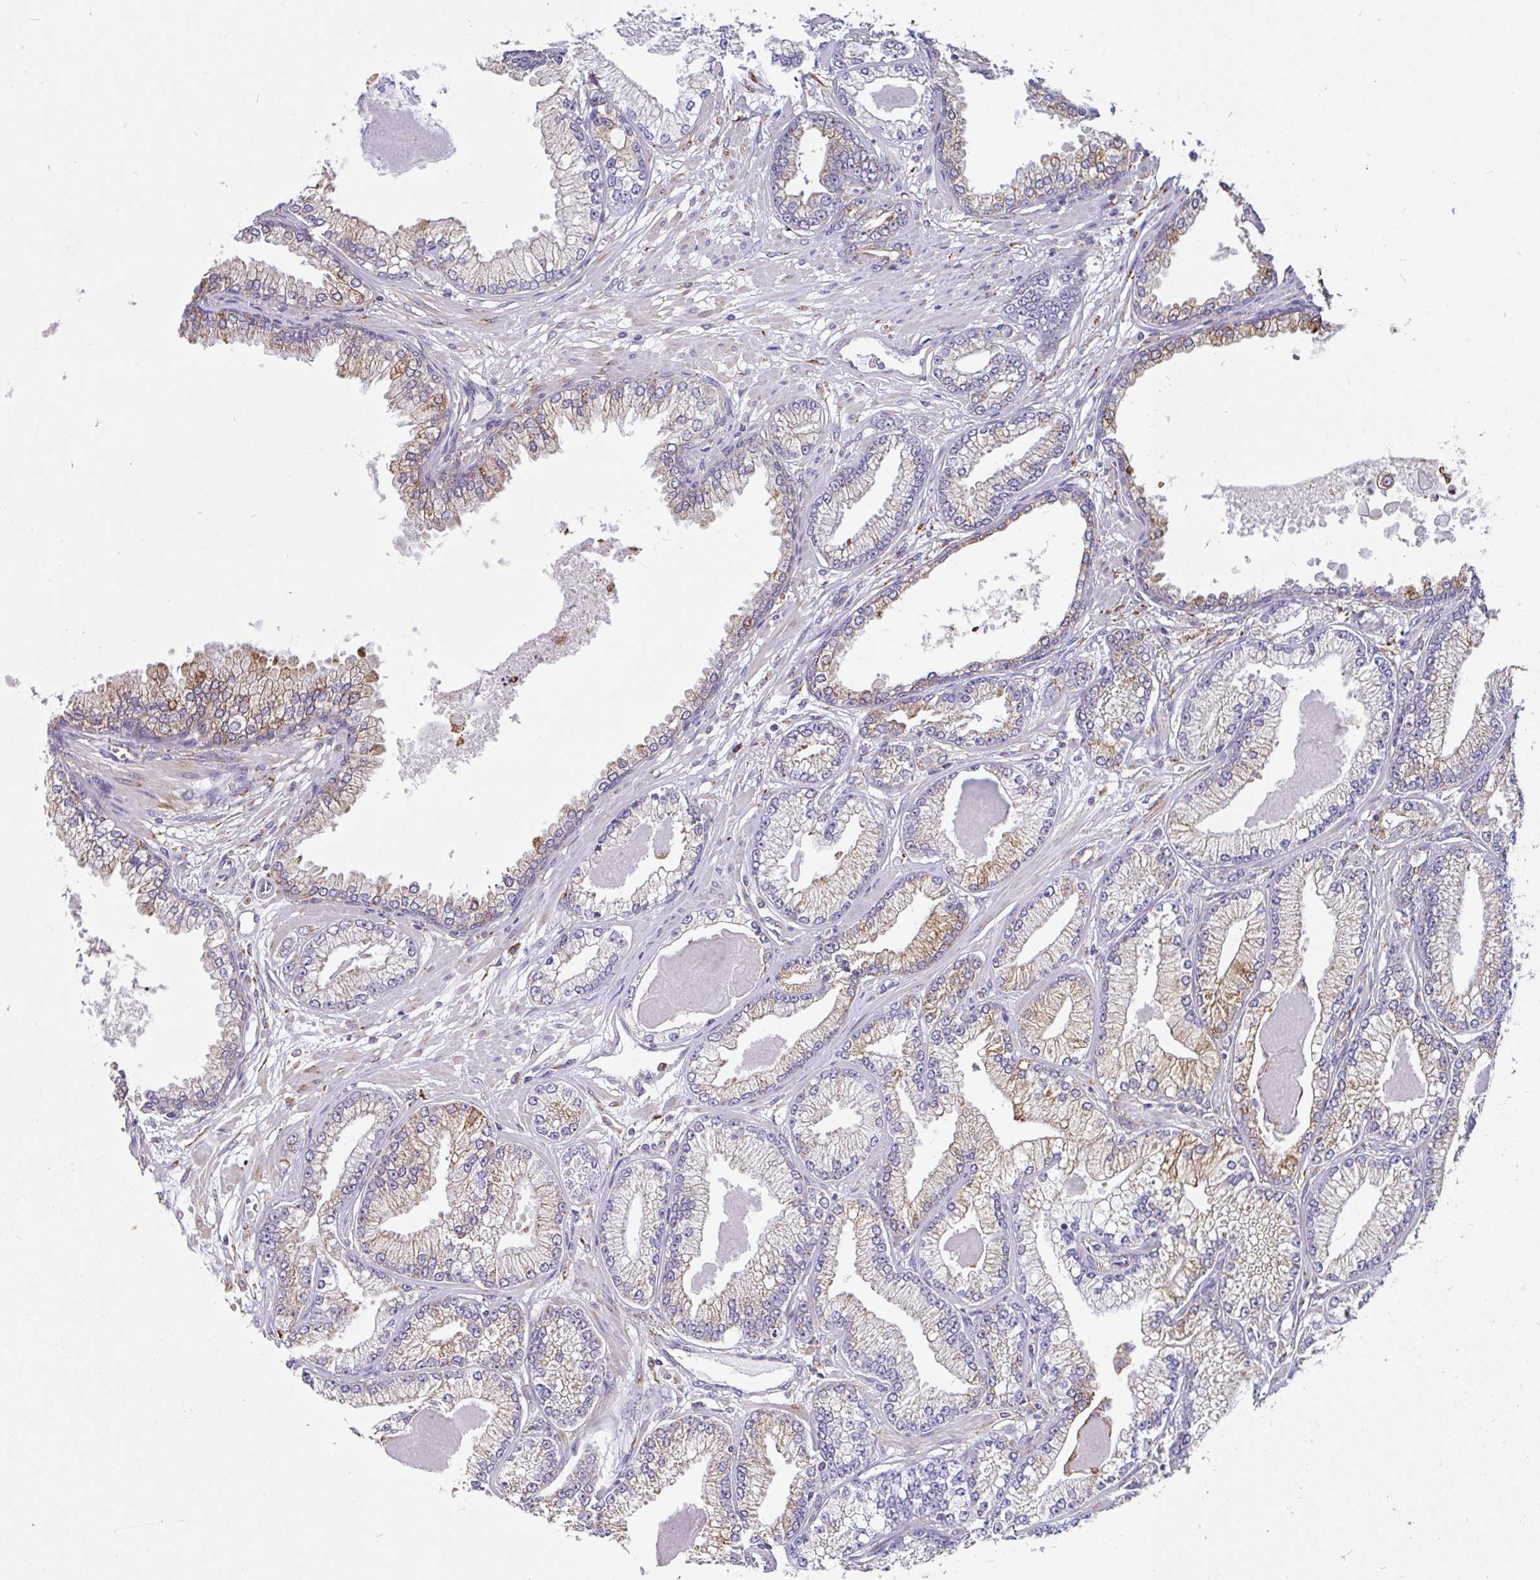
{"staining": {"intensity": "moderate", "quantity": "<25%", "location": "cytoplasmic/membranous"}, "tissue": "prostate cancer", "cell_type": "Tumor cells", "image_type": "cancer", "snomed": [{"axis": "morphology", "description": "Adenocarcinoma, Low grade"}, {"axis": "topography", "description": "Prostate"}], "caption": "Protein staining exhibits moderate cytoplasmic/membranous expression in approximately <25% of tumor cells in prostate cancer (adenocarcinoma (low-grade)).", "gene": "EML5", "patient": {"sex": "male", "age": 64}}